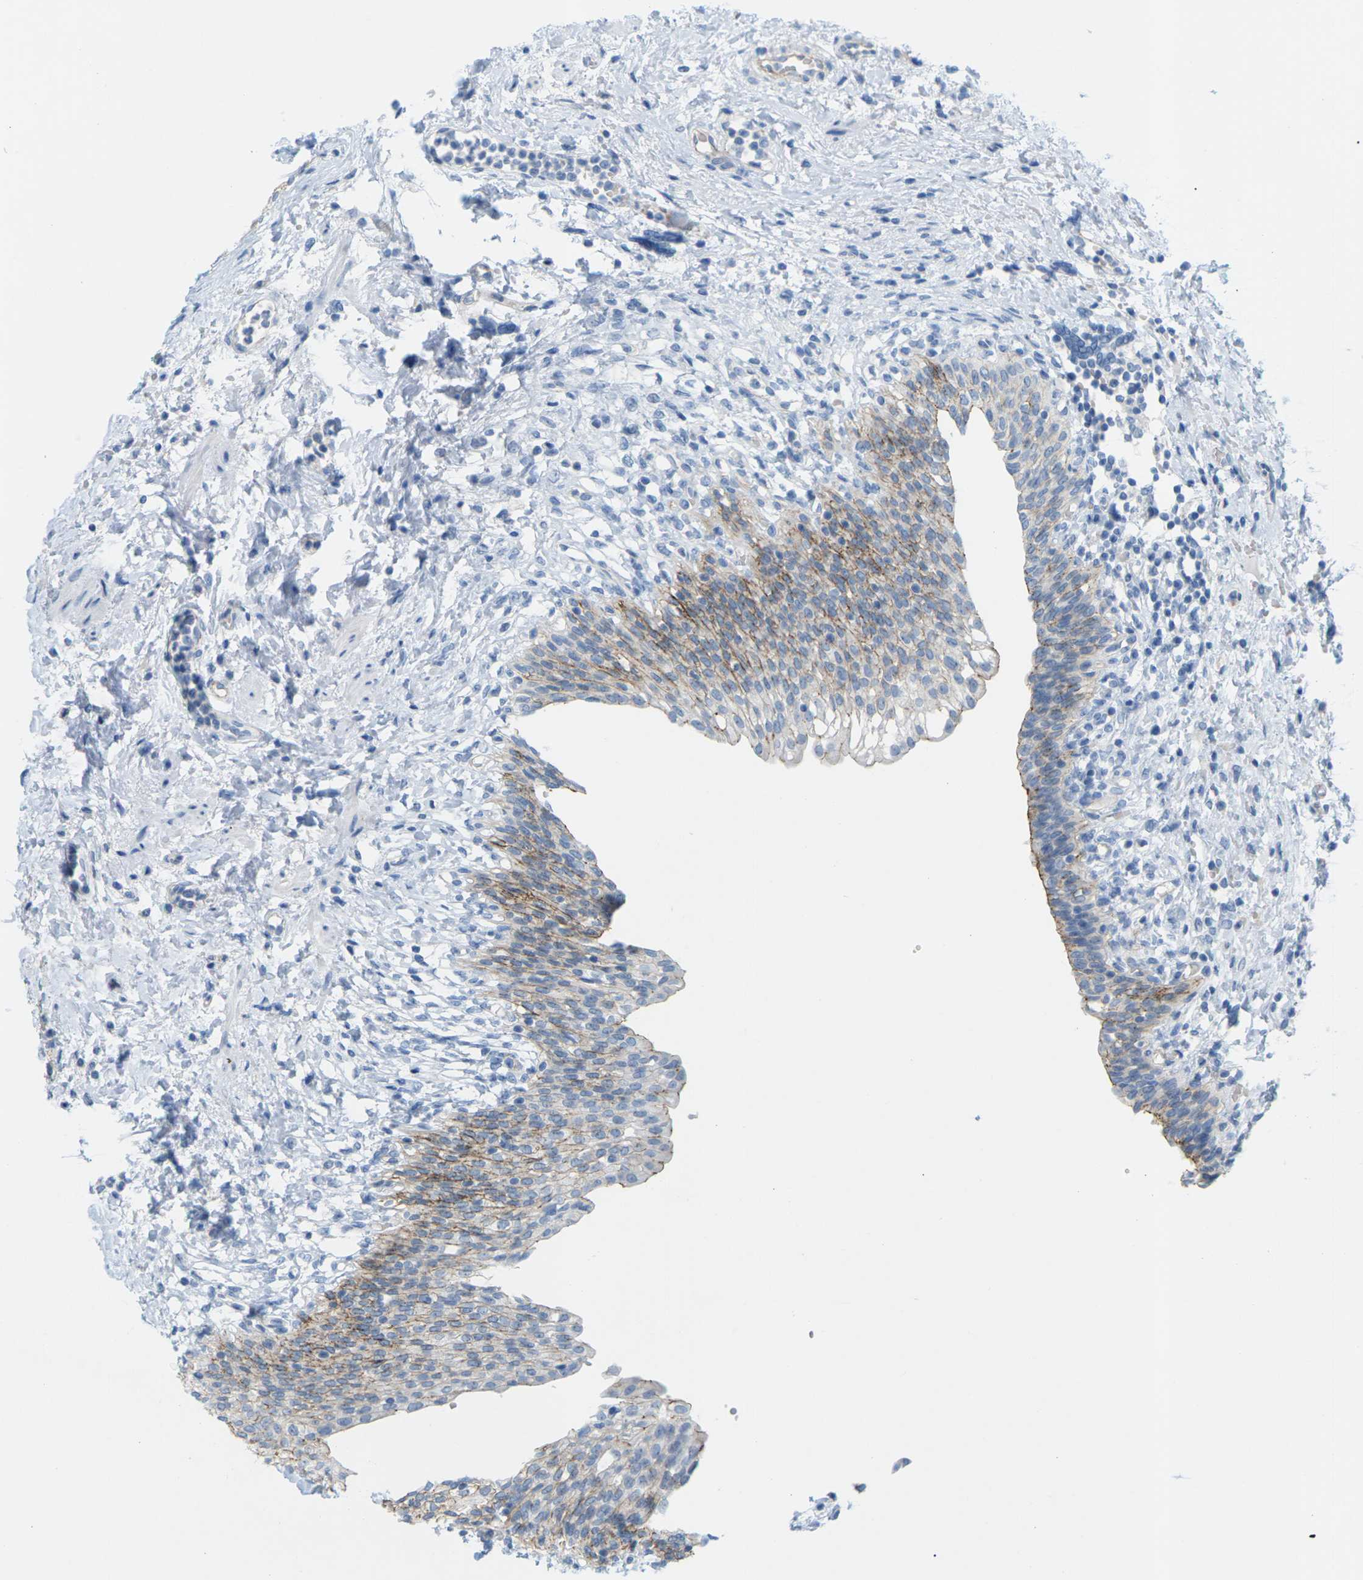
{"staining": {"intensity": "moderate", "quantity": "25%-75%", "location": "cytoplasmic/membranous"}, "tissue": "urinary bladder", "cell_type": "Urothelial cells", "image_type": "normal", "snomed": [{"axis": "morphology", "description": "Normal tissue, NOS"}, {"axis": "topography", "description": "Urinary bladder"}], "caption": "Protein expression by IHC shows moderate cytoplasmic/membranous staining in about 25%-75% of urothelial cells in unremarkable urinary bladder.", "gene": "CLDN3", "patient": {"sex": "male", "age": 55}}